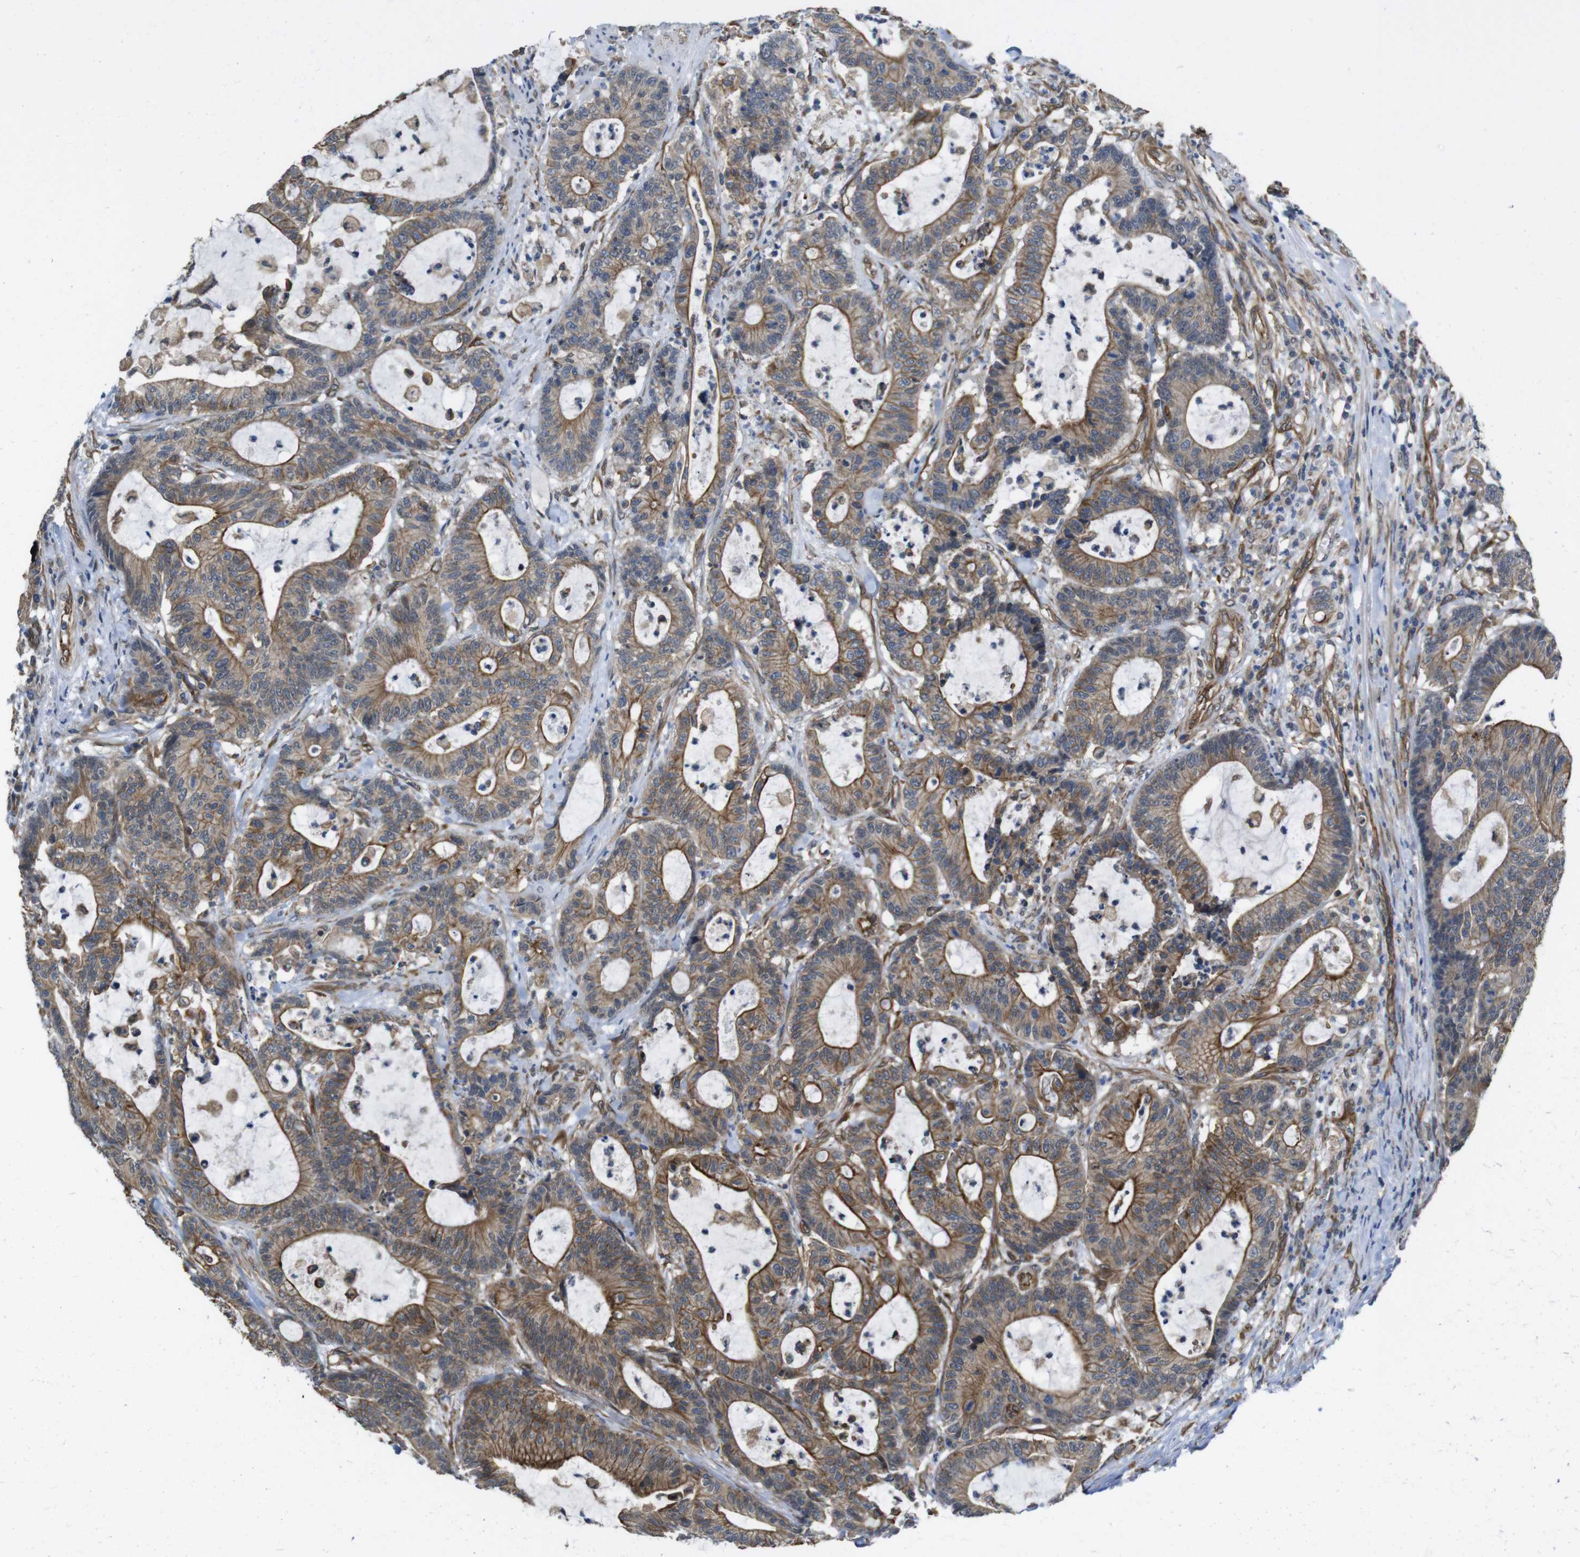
{"staining": {"intensity": "strong", "quantity": ">75%", "location": "cytoplasmic/membranous"}, "tissue": "colorectal cancer", "cell_type": "Tumor cells", "image_type": "cancer", "snomed": [{"axis": "morphology", "description": "Adenocarcinoma, NOS"}, {"axis": "topography", "description": "Colon"}], "caption": "Approximately >75% of tumor cells in colorectal cancer display strong cytoplasmic/membranous protein positivity as visualized by brown immunohistochemical staining.", "gene": "ZDHHC5", "patient": {"sex": "female", "age": 84}}